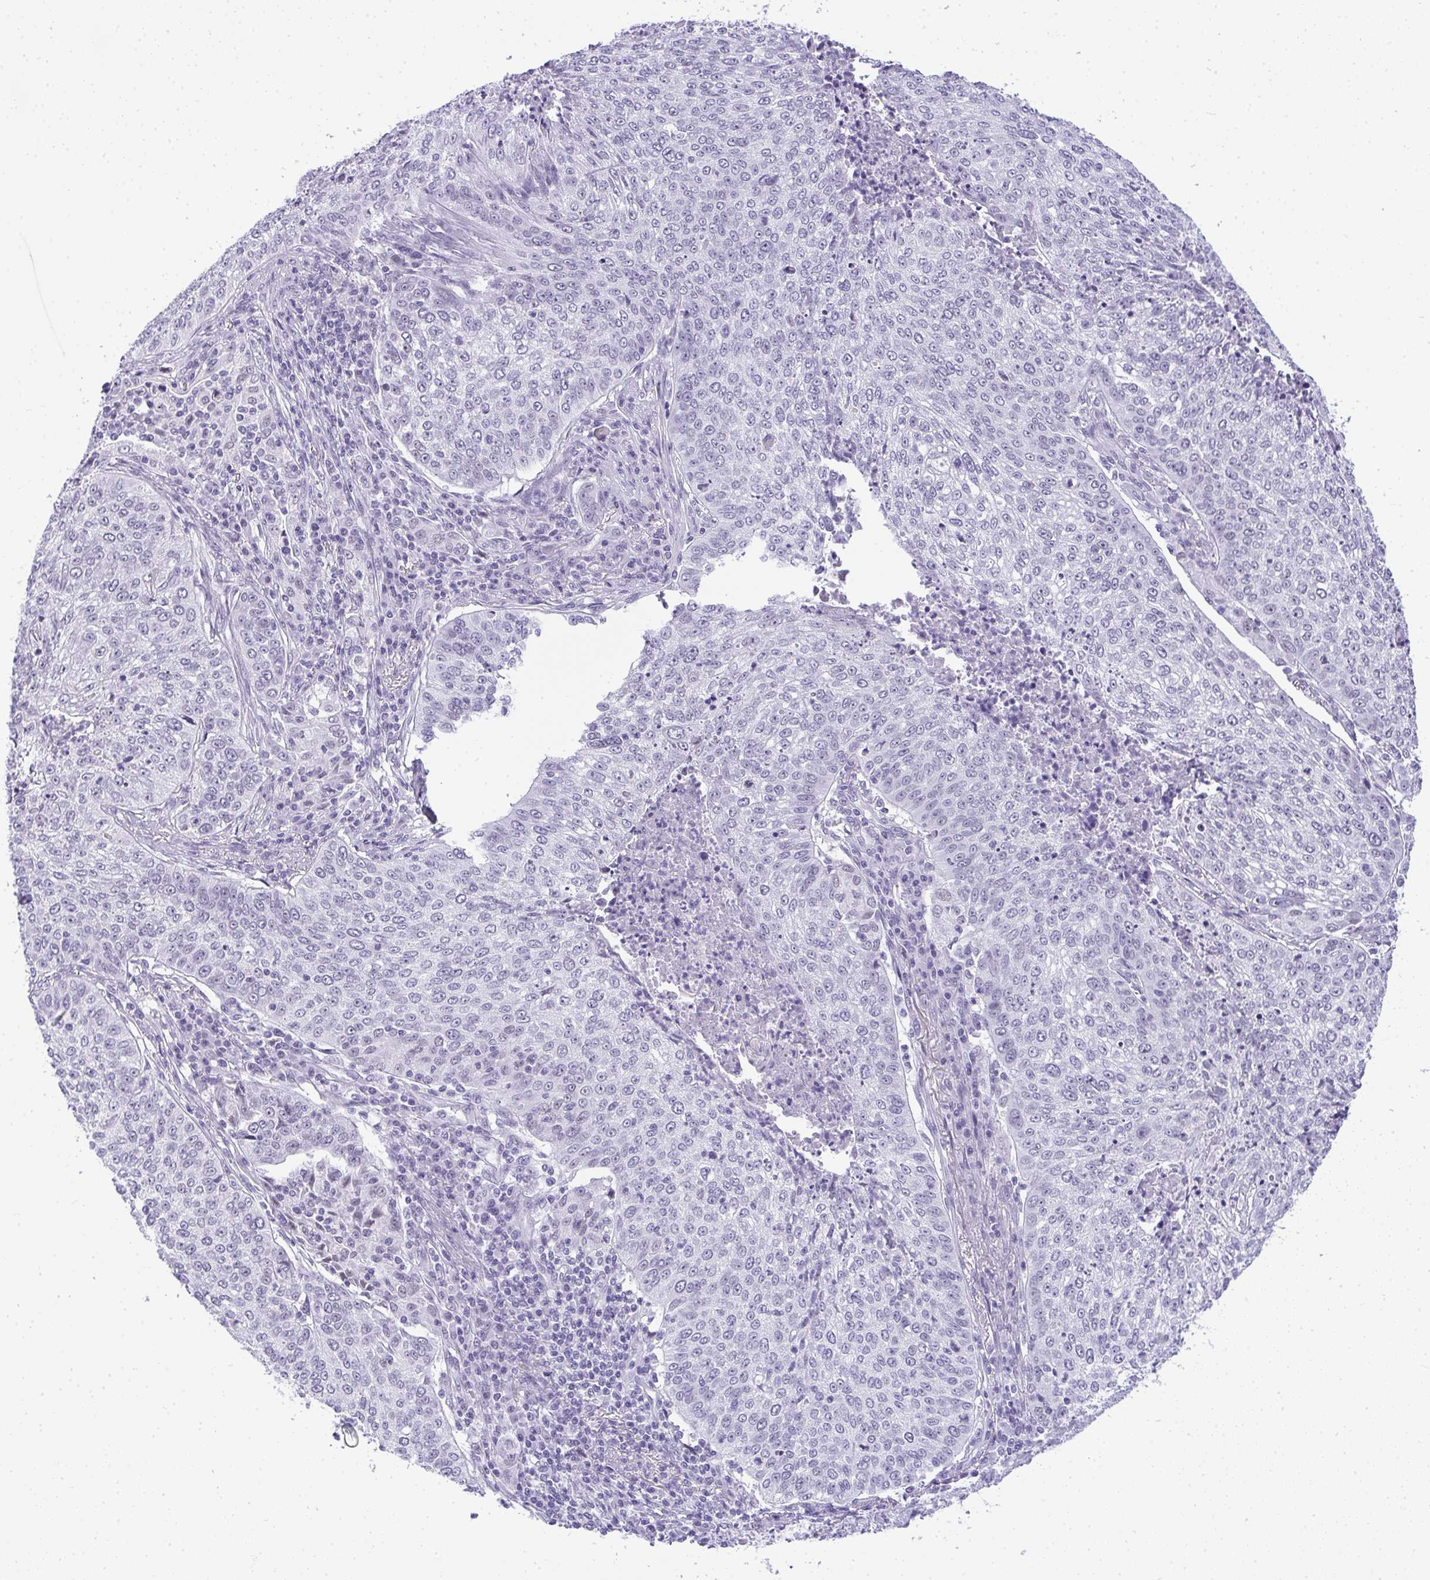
{"staining": {"intensity": "weak", "quantity": "25%-75%", "location": "nuclear"}, "tissue": "lung cancer", "cell_type": "Tumor cells", "image_type": "cancer", "snomed": [{"axis": "morphology", "description": "Squamous cell carcinoma, NOS"}, {"axis": "topography", "description": "Lung"}], "caption": "Human lung squamous cell carcinoma stained with a protein marker reveals weak staining in tumor cells.", "gene": "PLA2G1B", "patient": {"sex": "male", "age": 63}}